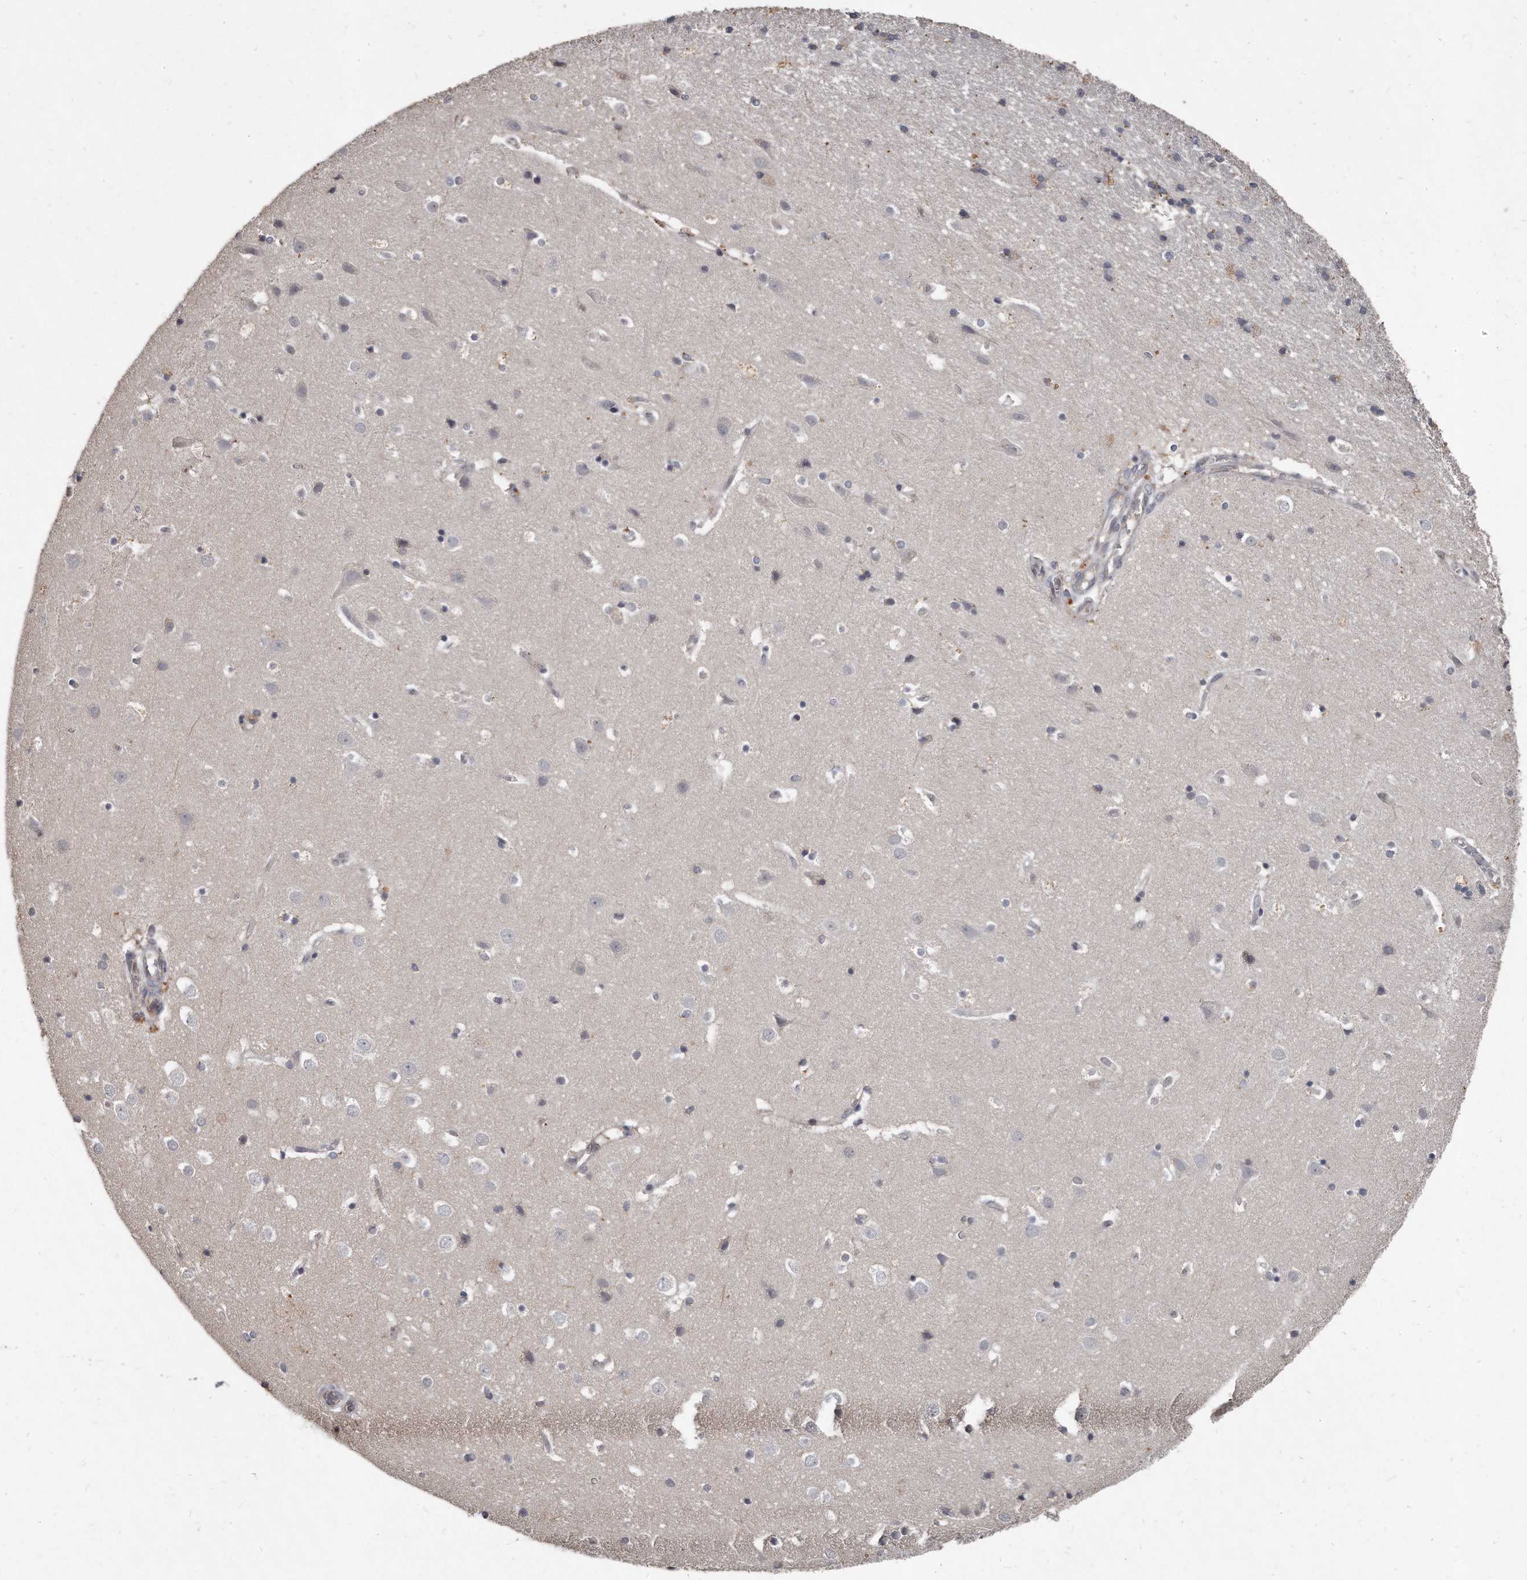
{"staining": {"intensity": "negative", "quantity": "none", "location": "none"}, "tissue": "cerebral cortex", "cell_type": "Endothelial cells", "image_type": "normal", "snomed": [{"axis": "morphology", "description": "Normal tissue, NOS"}, {"axis": "topography", "description": "Cerebral cortex"}], "caption": "Endothelial cells show no significant protein staining in normal cerebral cortex. (DAB immunohistochemistry with hematoxylin counter stain).", "gene": "GCH1", "patient": {"sex": "male", "age": 54}}